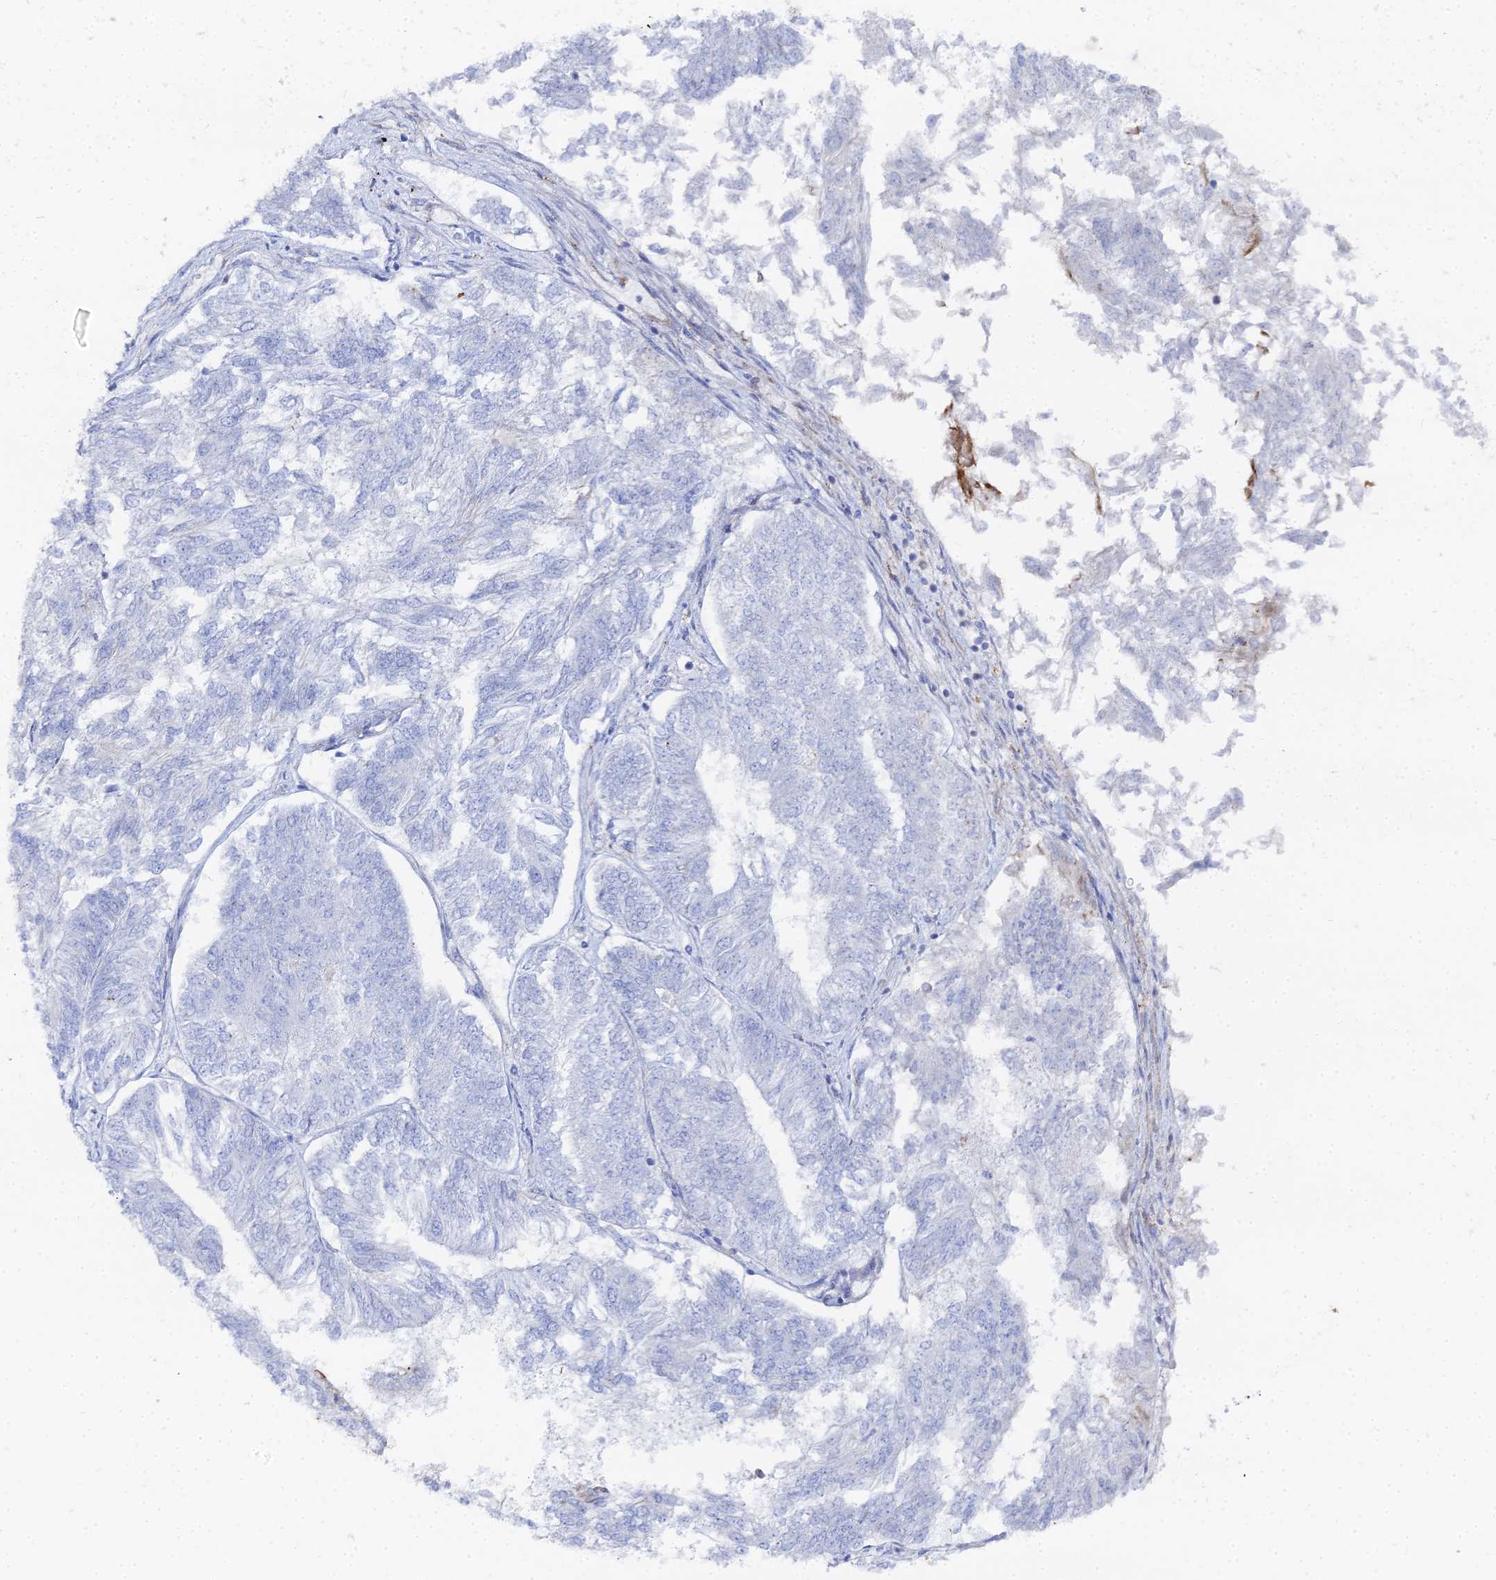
{"staining": {"intensity": "negative", "quantity": "none", "location": "none"}, "tissue": "endometrial cancer", "cell_type": "Tumor cells", "image_type": "cancer", "snomed": [{"axis": "morphology", "description": "Adenocarcinoma, NOS"}, {"axis": "topography", "description": "Endometrium"}], "caption": "High magnification brightfield microscopy of adenocarcinoma (endometrial) stained with DAB (brown) and counterstained with hematoxylin (blue): tumor cells show no significant expression. The staining is performed using DAB brown chromogen with nuclei counter-stained in using hematoxylin.", "gene": "DHX34", "patient": {"sex": "female", "age": 58}}